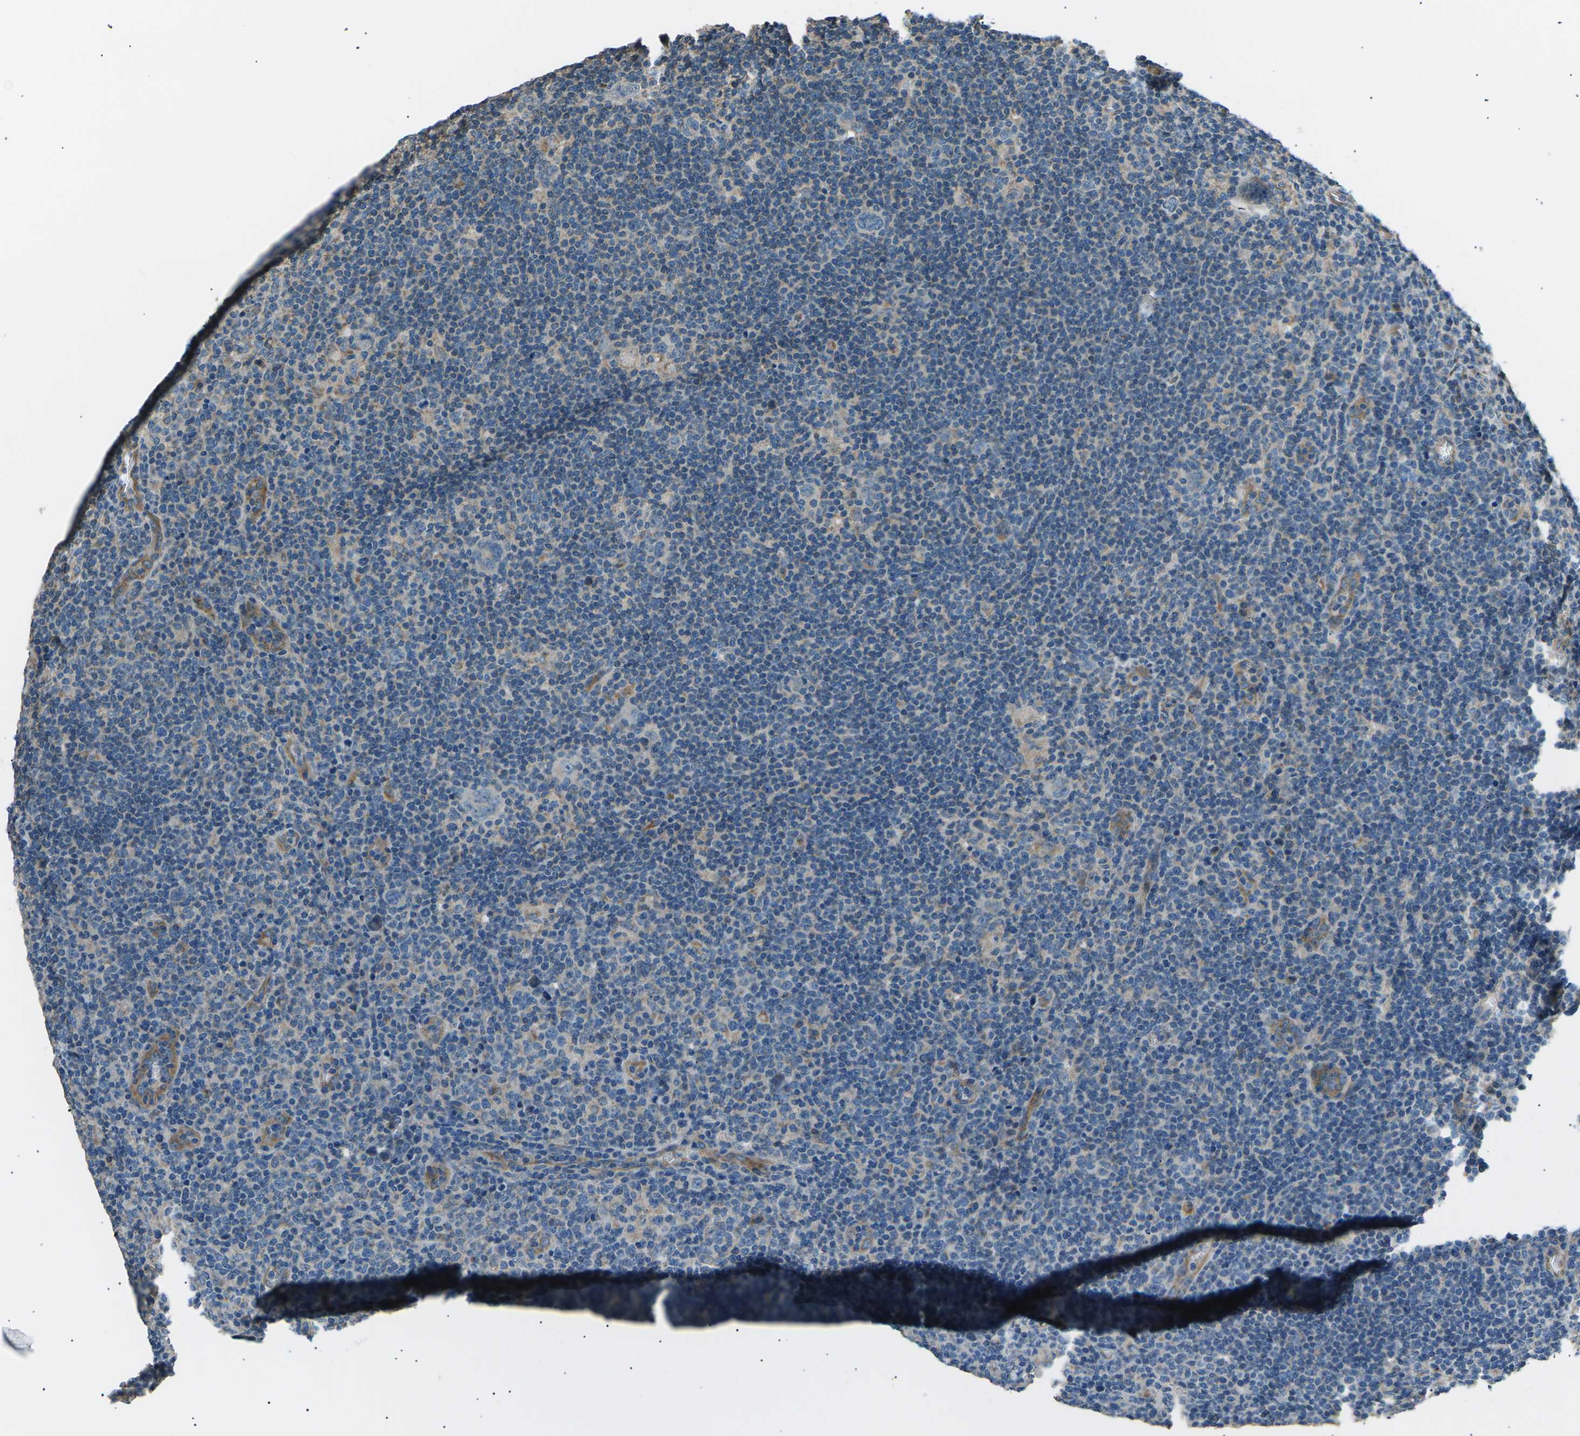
{"staining": {"intensity": "weak", "quantity": "25%-75%", "location": "cytoplasmic/membranous"}, "tissue": "lymphoma", "cell_type": "Tumor cells", "image_type": "cancer", "snomed": [{"axis": "morphology", "description": "Hodgkin's disease, NOS"}, {"axis": "topography", "description": "Lymph node"}], "caption": "This image demonstrates IHC staining of human Hodgkin's disease, with low weak cytoplasmic/membranous positivity in approximately 25%-75% of tumor cells.", "gene": "SLK", "patient": {"sex": "female", "age": 57}}